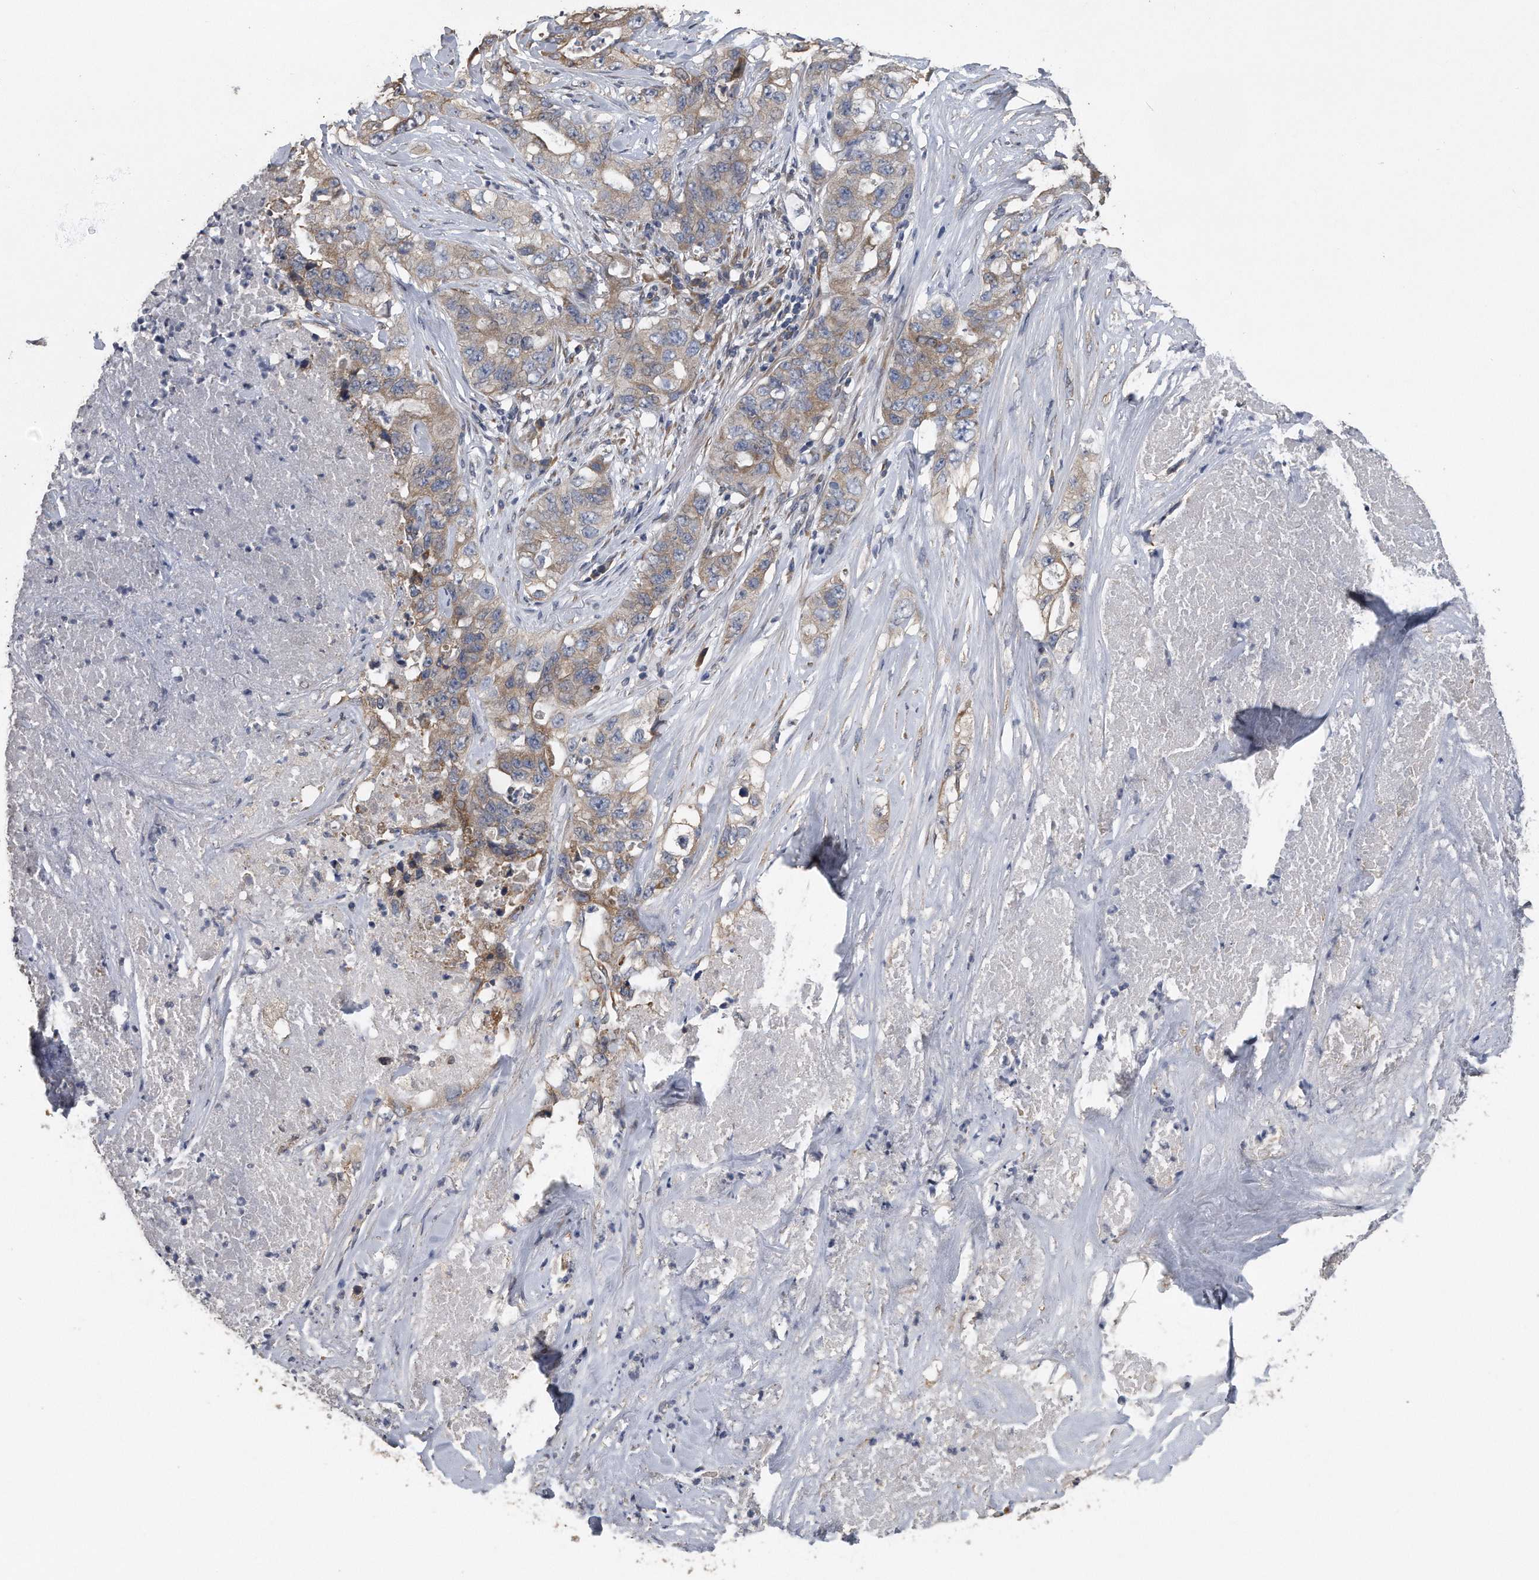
{"staining": {"intensity": "weak", "quantity": "25%-75%", "location": "cytoplasmic/membranous"}, "tissue": "lung cancer", "cell_type": "Tumor cells", "image_type": "cancer", "snomed": [{"axis": "morphology", "description": "Adenocarcinoma, NOS"}, {"axis": "topography", "description": "Lung"}], "caption": "DAB (3,3'-diaminobenzidine) immunohistochemical staining of human lung cancer (adenocarcinoma) demonstrates weak cytoplasmic/membranous protein positivity in approximately 25%-75% of tumor cells. The protein is shown in brown color, while the nuclei are stained blue.", "gene": "PCLO", "patient": {"sex": "female", "age": 51}}